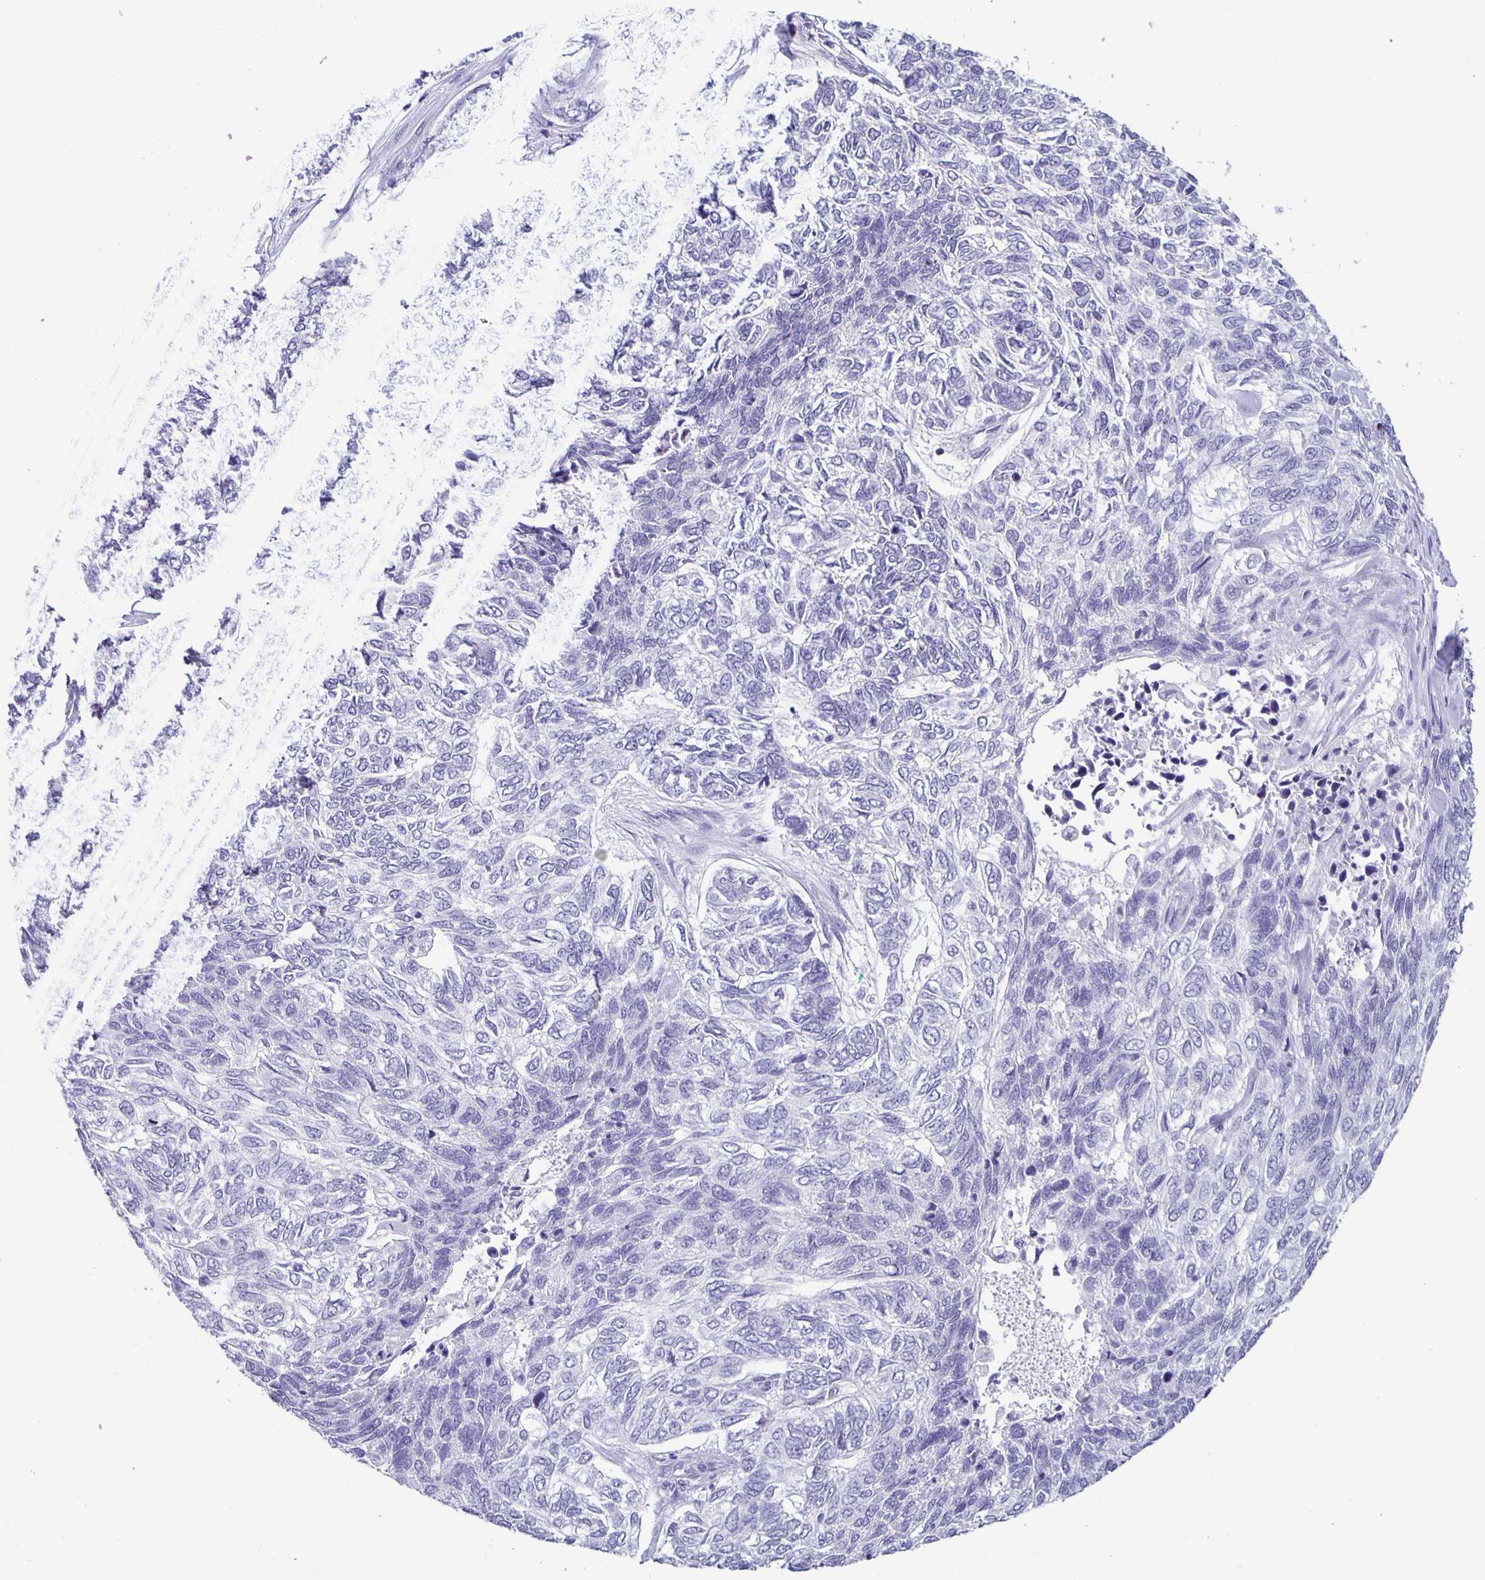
{"staining": {"intensity": "negative", "quantity": "none", "location": "none"}, "tissue": "skin cancer", "cell_type": "Tumor cells", "image_type": "cancer", "snomed": [{"axis": "morphology", "description": "Basal cell carcinoma"}, {"axis": "topography", "description": "Skin"}], "caption": "DAB immunohistochemical staining of skin cancer (basal cell carcinoma) exhibits no significant staining in tumor cells.", "gene": "SATB2", "patient": {"sex": "female", "age": 65}}